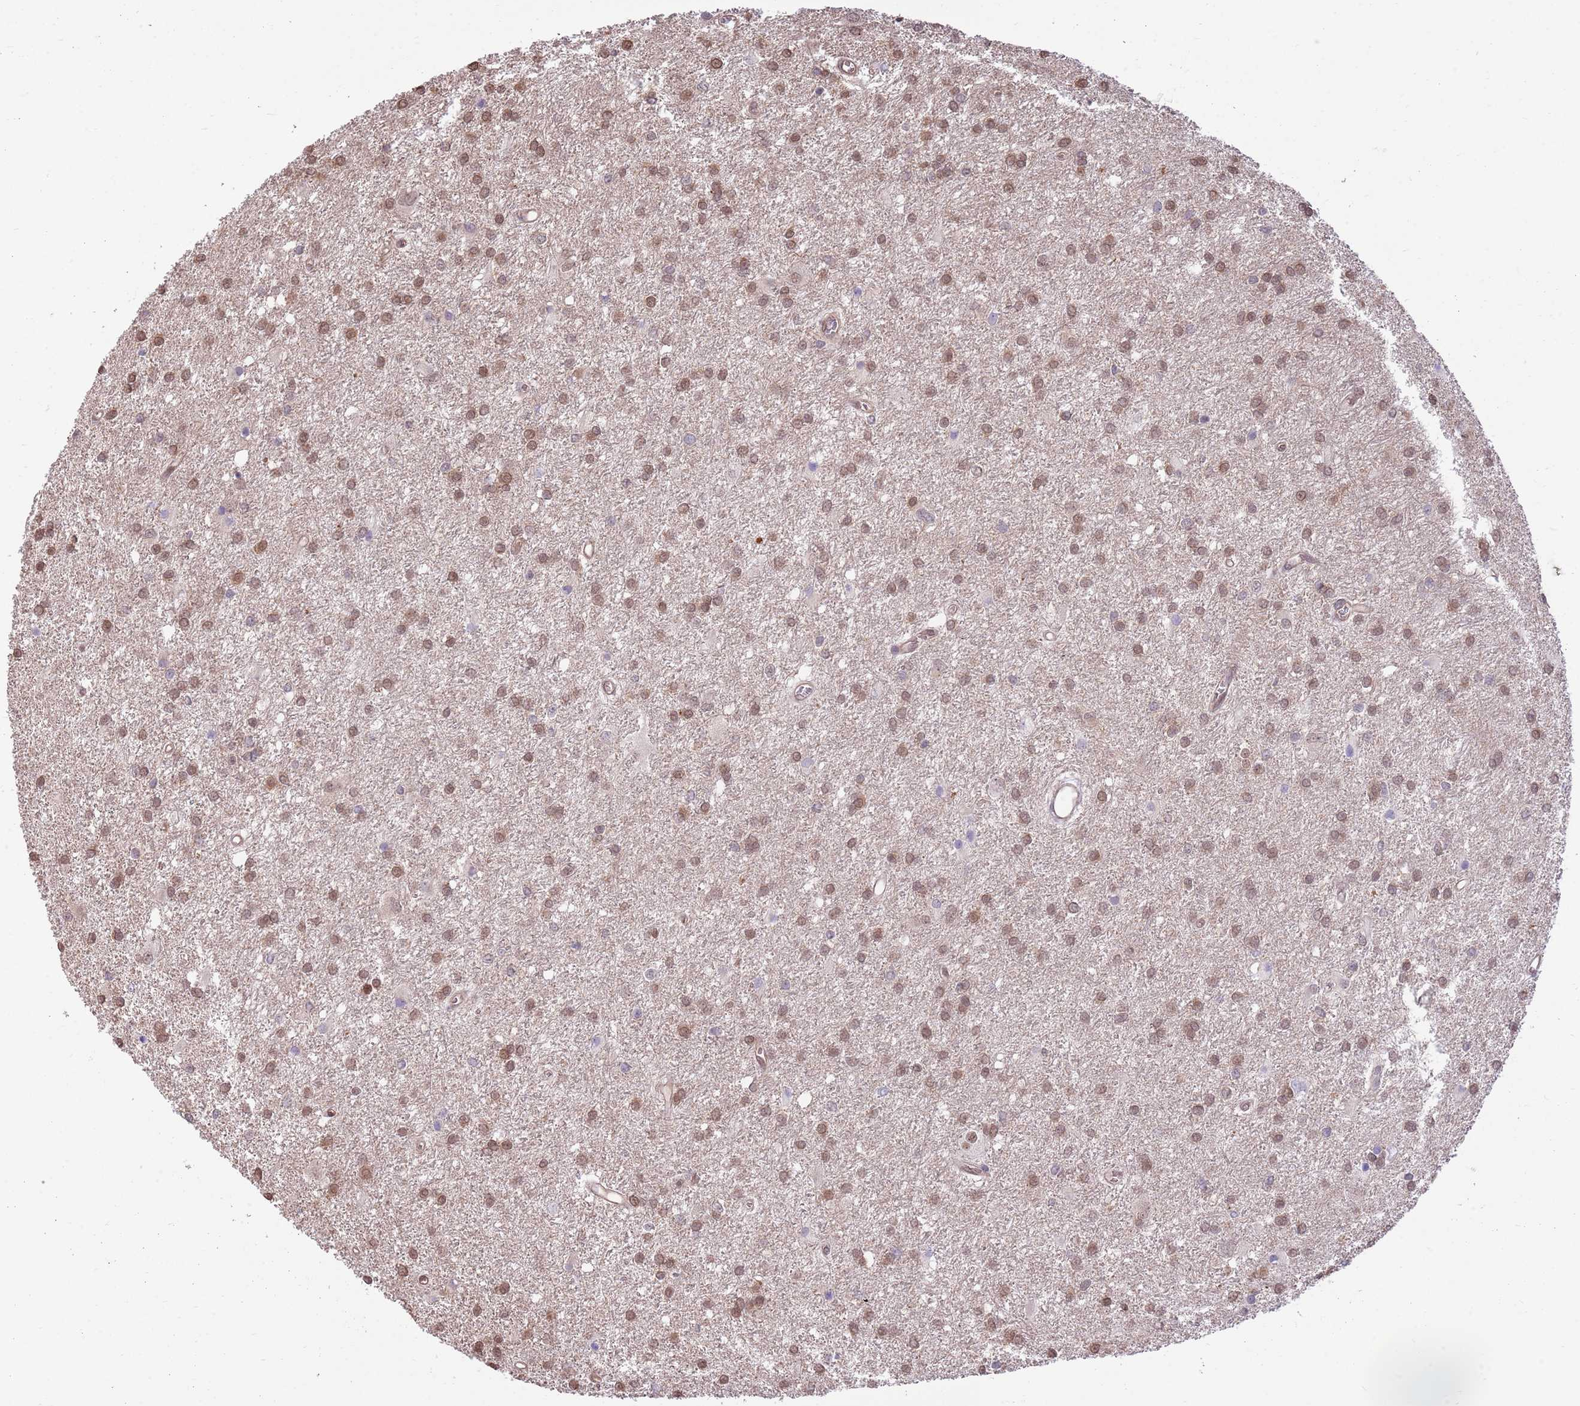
{"staining": {"intensity": "moderate", "quantity": ">75%", "location": "cytoplasmic/membranous,nuclear"}, "tissue": "glioma", "cell_type": "Tumor cells", "image_type": "cancer", "snomed": [{"axis": "morphology", "description": "Glioma, malignant, High grade"}, {"axis": "topography", "description": "Brain"}], "caption": "Immunohistochemical staining of malignant high-grade glioma displays medium levels of moderate cytoplasmic/membranous and nuclear staining in approximately >75% of tumor cells.", "gene": "NSFL1C", "patient": {"sex": "female", "age": 50}}